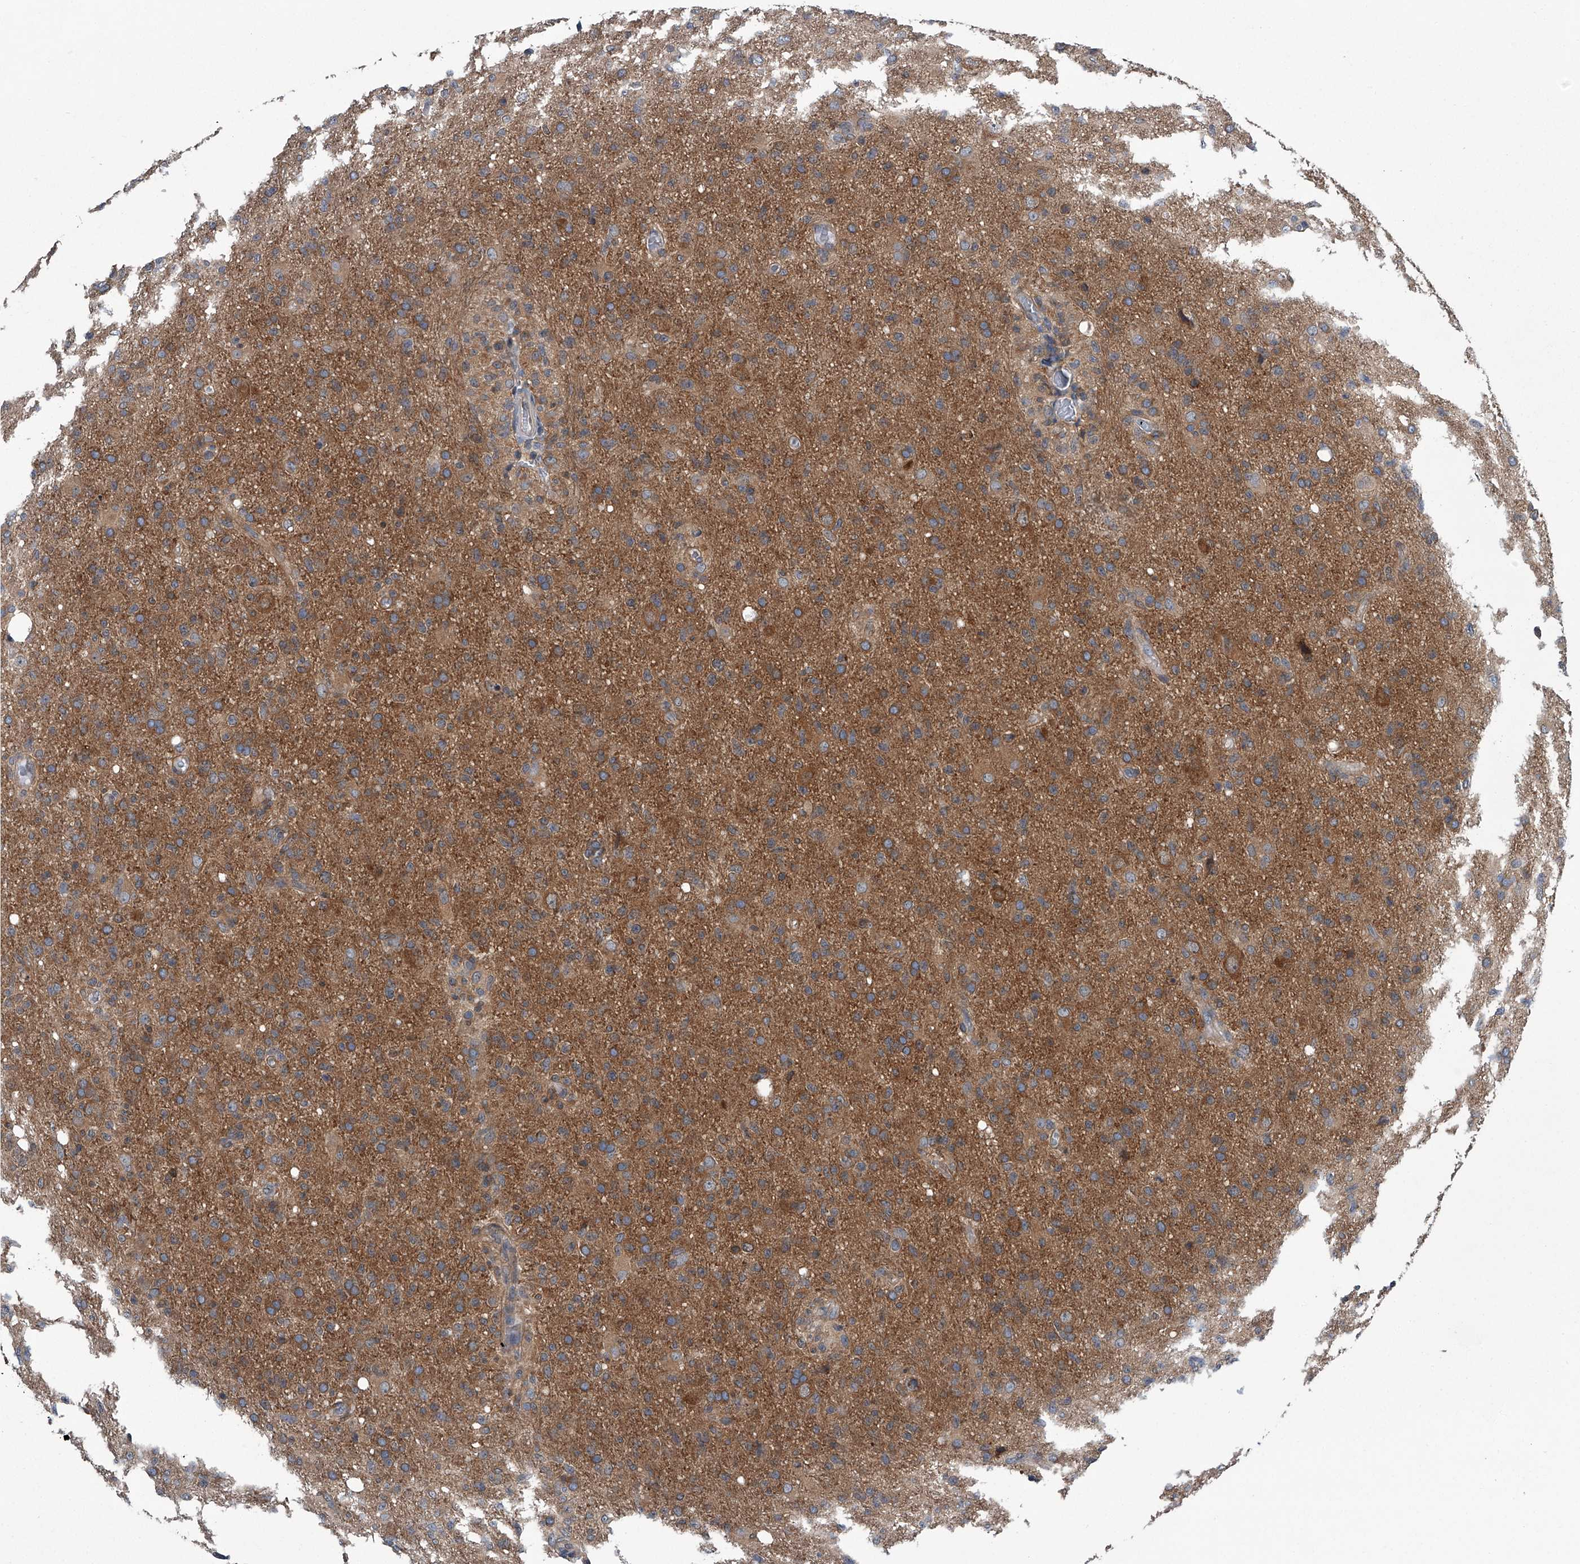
{"staining": {"intensity": "moderate", "quantity": ">75%", "location": "cytoplasmic/membranous"}, "tissue": "glioma", "cell_type": "Tumor cells", "image_type": "cancer", "snomed": [{"axis": "morphology", "description": "Glioma, malignant, High grade"}, {"axis": "topography", "description": "Brain"}], "caption": "Glioma stained with a protein marker demonstrates moderate staining in tumor cells.", "gene": "PPP2R5D", "patient": {"sex": "female", "age": 57}}